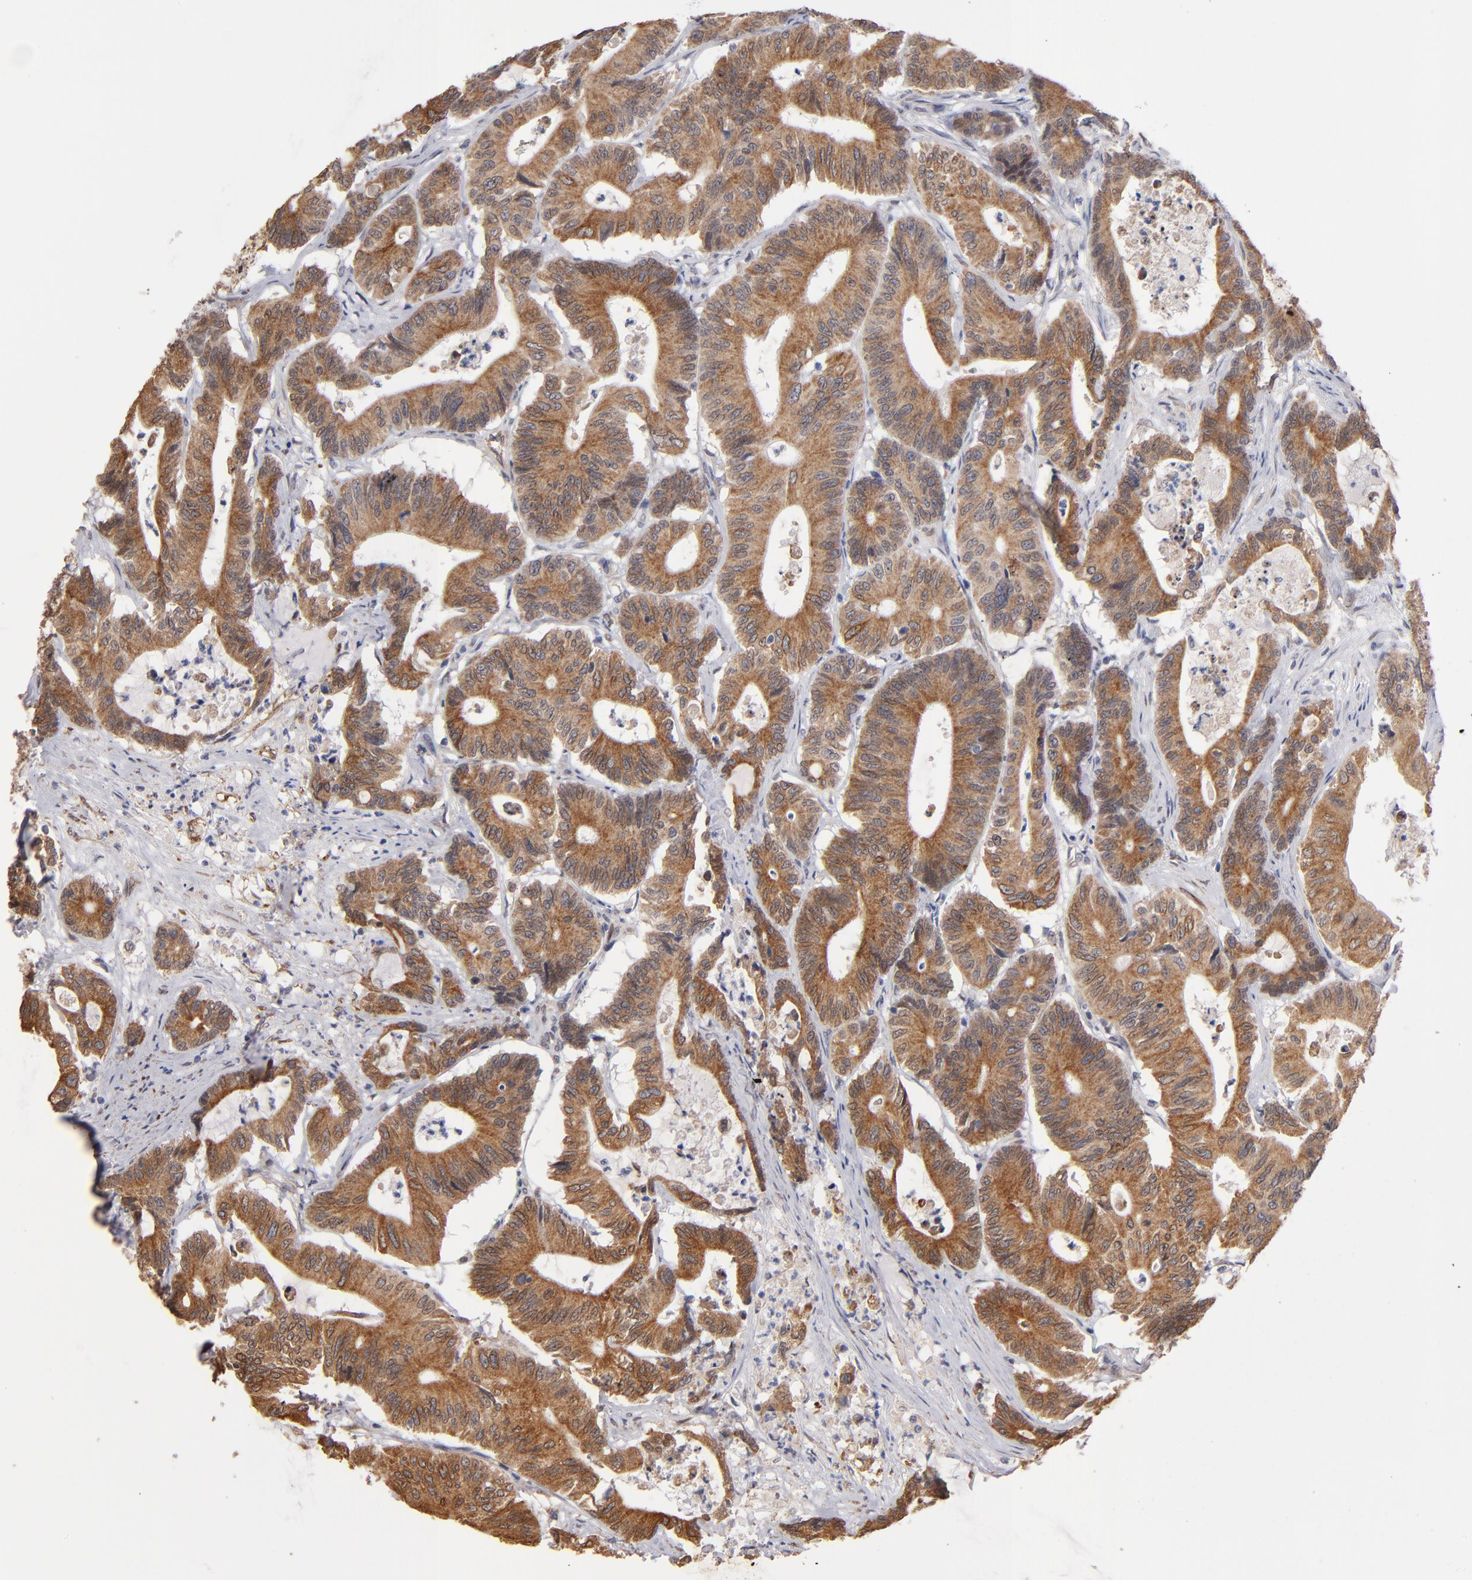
{"staining": {"intensity": "moderate", "quantity": "25%-75%", "location": "cytoplasmic/membranous"}, "tissue": "colorectal cancer", "cell_type": "Tumor cells", "image_type": "cancer", "snomed": [{"axis": "morphology", "description": "Adenocarcinoma, NOS"}, {"axis": "topography", "description": "Colon"}], "caption": "Immunohistochemistry (IHC) image of colorectal cancer (adenocarcinoma) stained for a protein (brown), which shows medium levels of moderate cytoplasmic/membranous positivity in approximately 25%-75% of tumor cells.", "gene": "PGRMC1", "patient": {"sex": "female", "age": 84}}